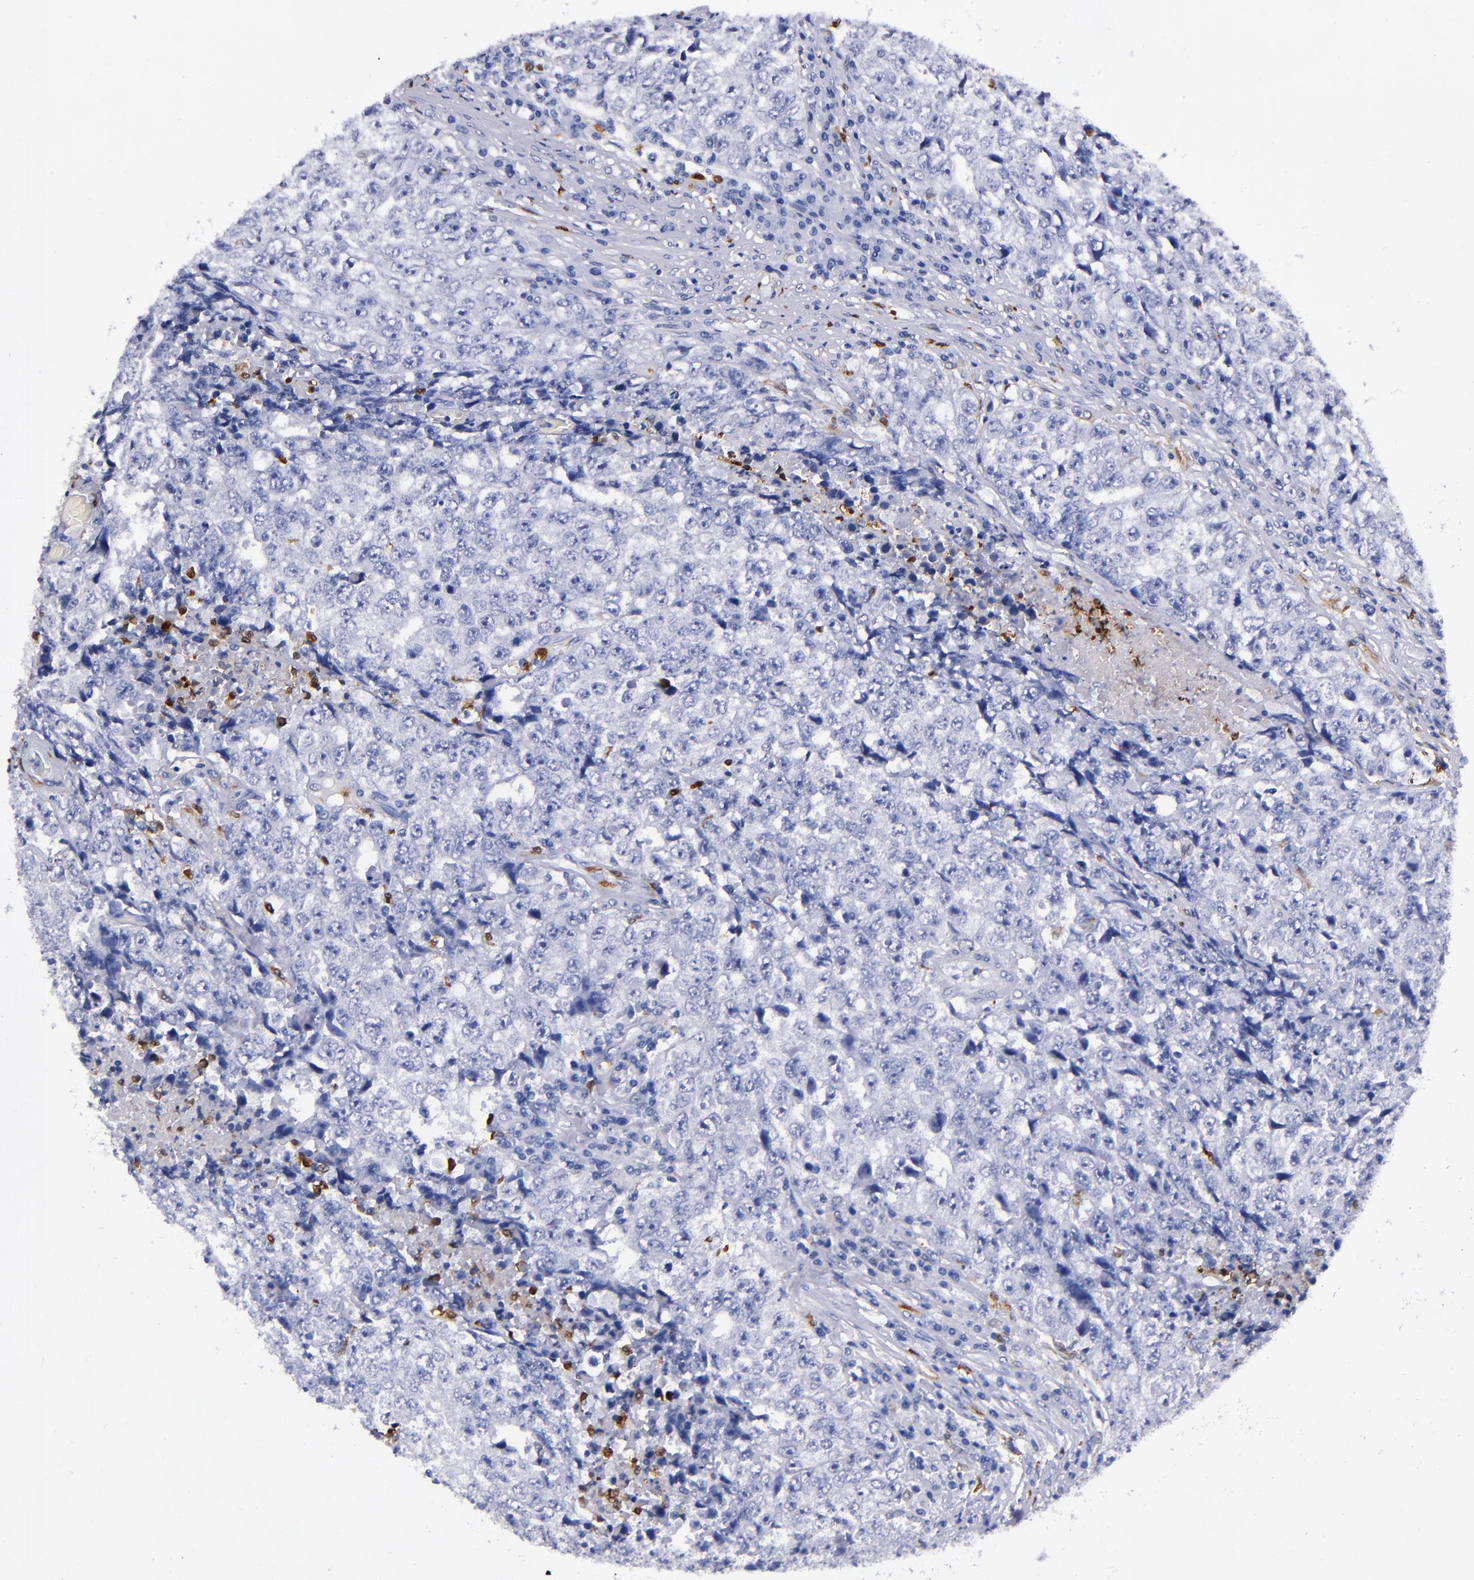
{"staining": {"intensity": "negative", "quantity": "none", "location": "none"}, "tissue": "testis cancer", "cell_type": "Tumor cells", "image_type": "cancer", "snomed": [{"axis": "morphology", "description": "Necrosis, NOS"}, {"axis": "morphology", "description": "Carcinoma, Embryonal, NOS"}, {"axis": "topography", "description": "Testis"}], "caption": "Immunohistochemistry of testis cancer displays no expression in tumor cells. Brightfield microscopy of IHC stained with DAB (brown) and hematoxylin (blue), captured at high magnification.", "gene": "S100A8", "patient": {"sex": "male", "age": 19}}